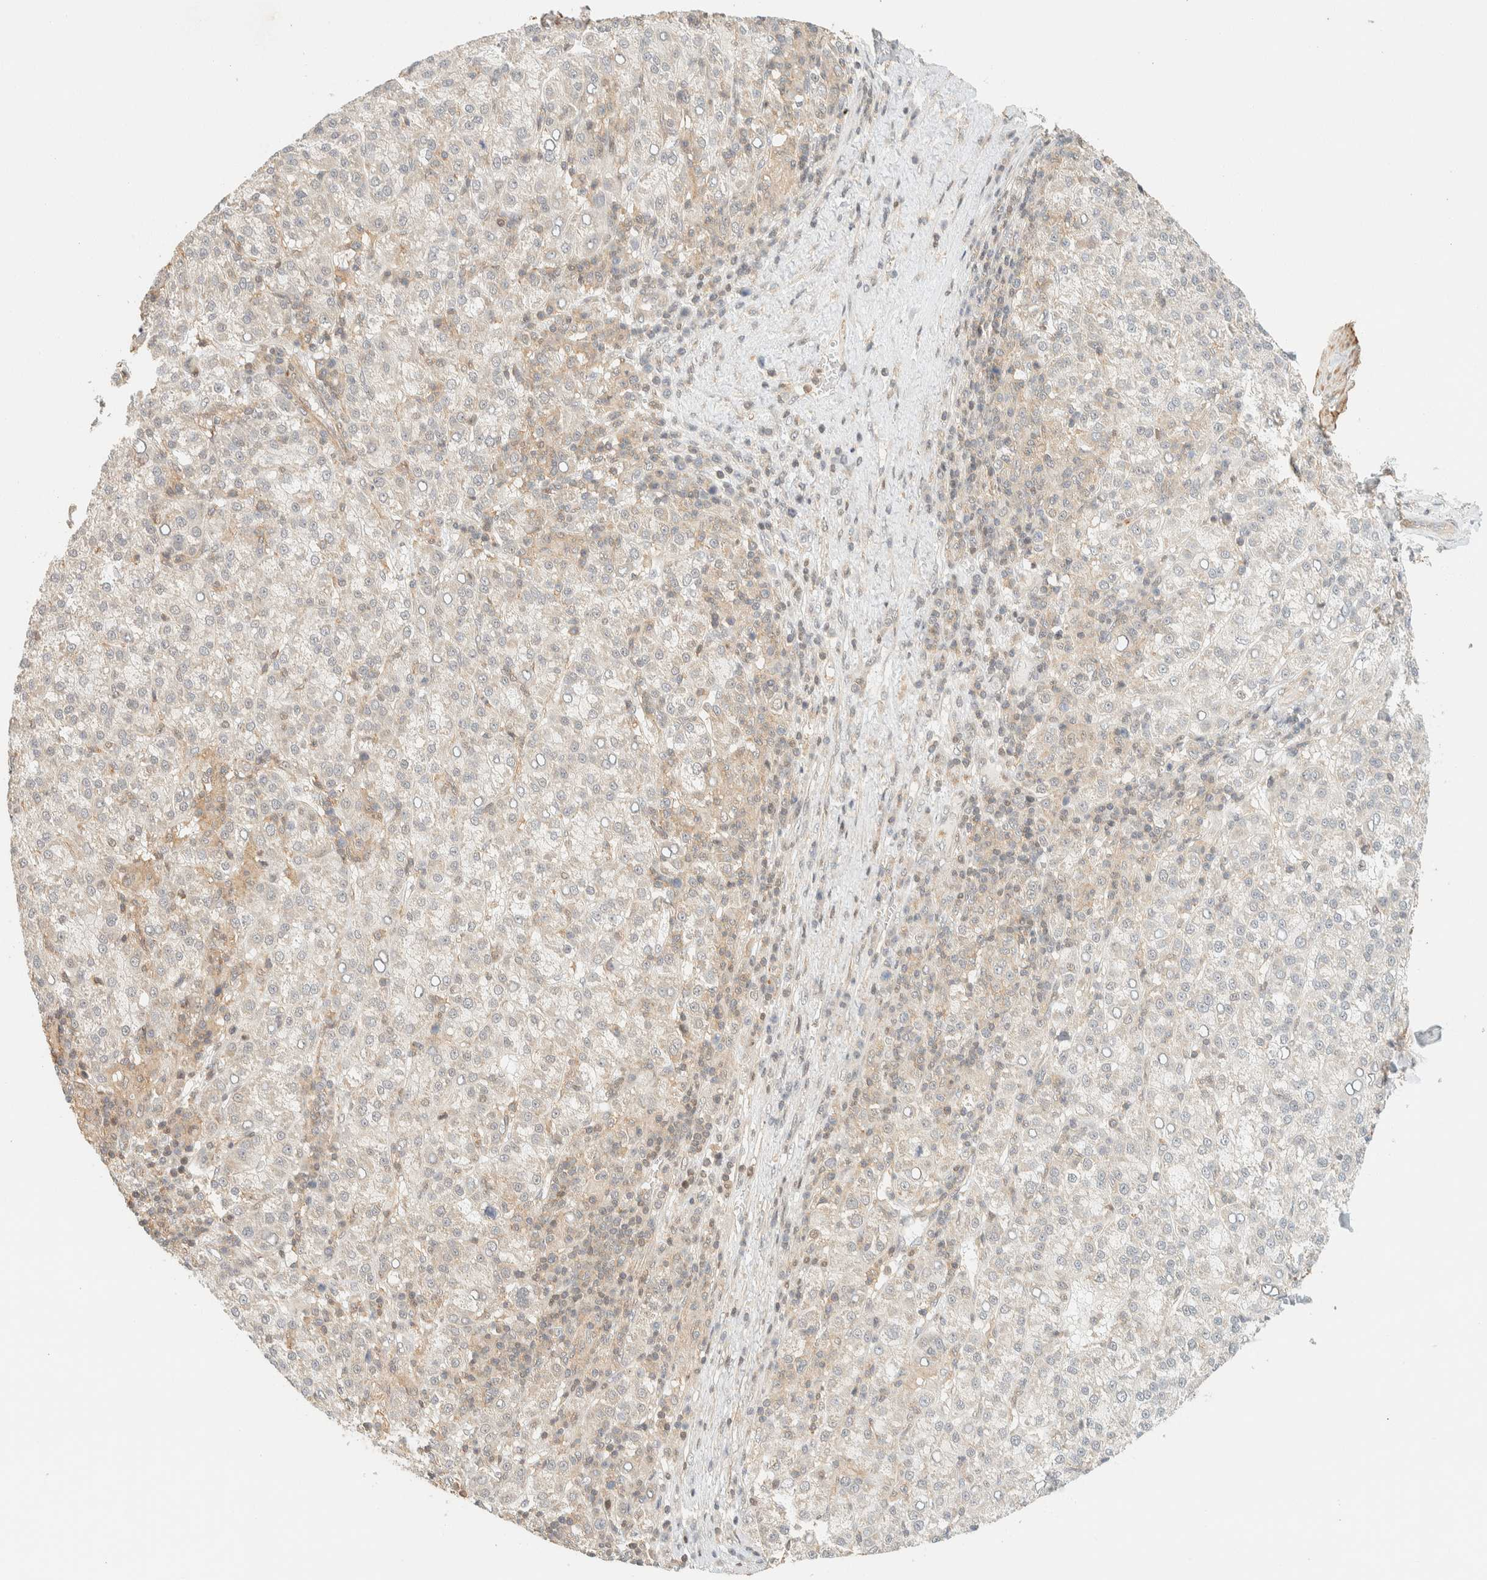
{"staining": {"intensity": "weak", "quantity": "25%-75%", "location": "cytoplasmic/membranous"}, "tissue": "liver cancer", "cell_type": "Tumor cells", "image_type": "cancer", "snomed": [{"axis": "morphology", "description": "Carcinoma, Hepatocellular, NOS"}, {"axis": "topography", "description": "Liver"}], "caption": "Immunohistochemical staining of liver cancer (hepatocellular carcinoma) demonstrates low levels of weak cytoplasmic/membranous expression in approximately 25%-75% of tumor cells.", "gene": "ARFGEF1", "patient": {"sex": "female", "age": 58}}